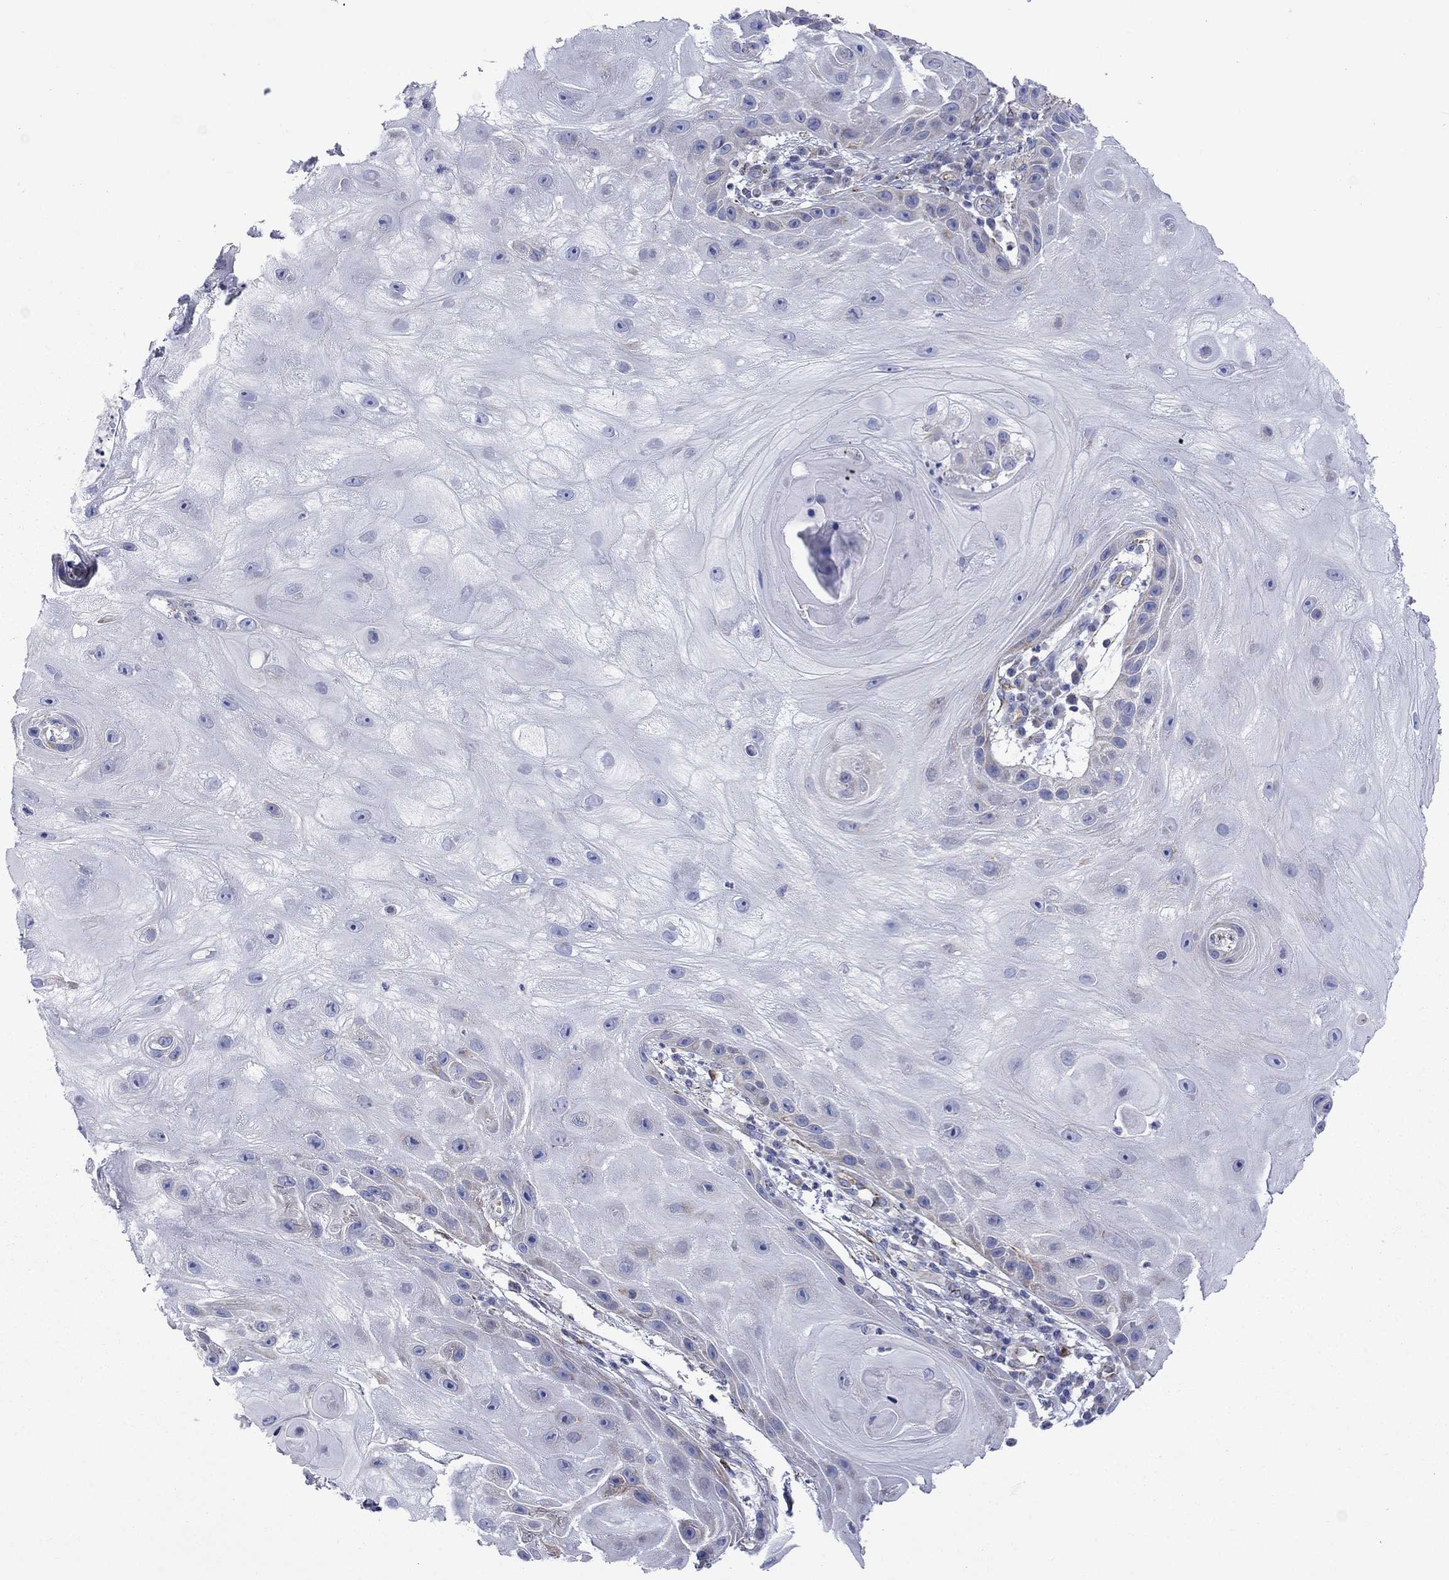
{"staining": {"intensity": "negative", "quantity": "none", "location": "none"}, "tissue": "skin cancer", "cell_type": "Tumor cells", "image_type": "cancer", "snomed": [{"axis": "morphology", "description": "Normal tissue, NOS"}, {"axis": "morphology", "description": "Squamous cell carcinoma, NOS"}, {"axis": "topography", "description": "Skin"}], "caption": "Skin cancer (squamous cell carcinoma) was stained to show a protein in brown. There is no significant expression in tumor cells.", "gene": "CISD1", "patient": {"sex": "male", "age": 79}}